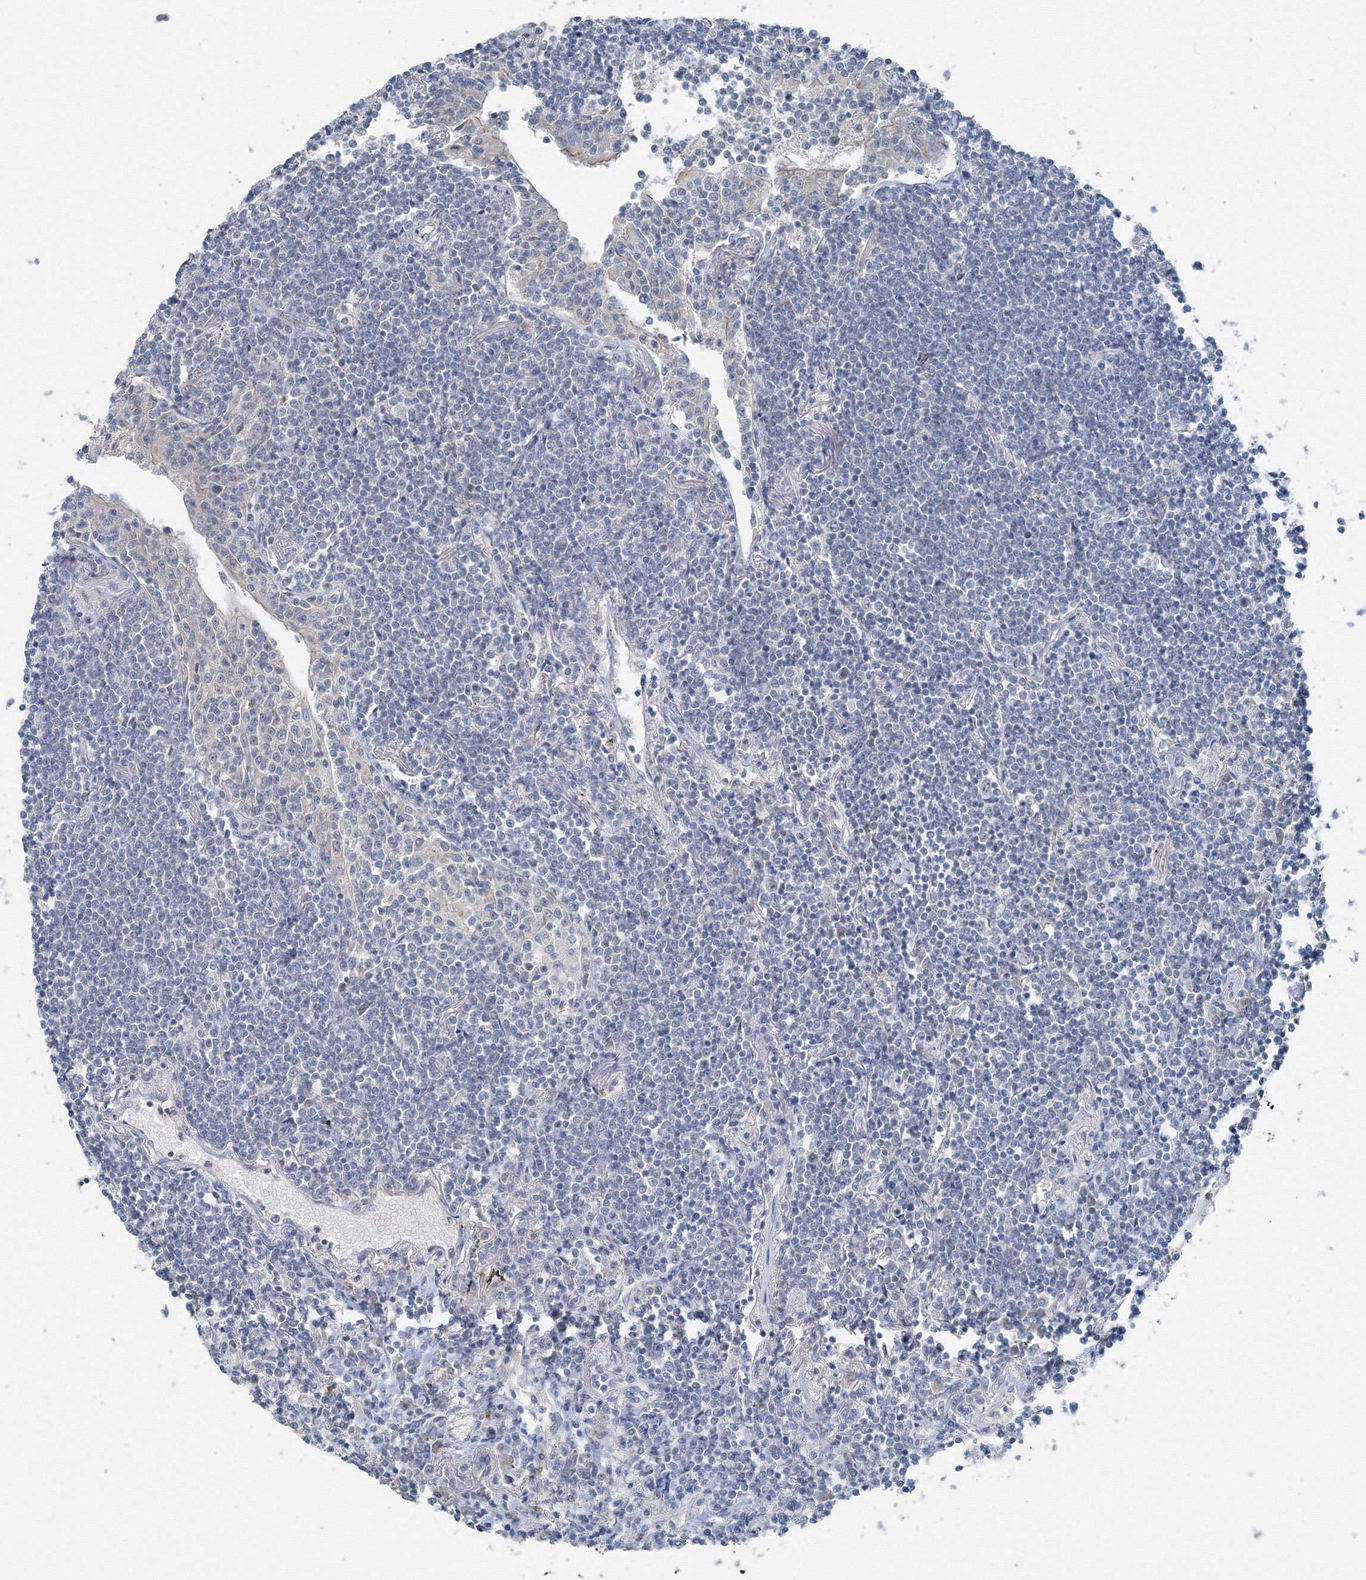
{"staining": {"intensity": "negative", "quantity": "none", "location": "none"}, "tissue": "lymphoma", "cell_type": "Tumor cells", "image_type": "cancer", "snomed": [{"axis": "morphology", "description": "Malignant lymphoma, non-Hodgkin's type, Low grade"}, {"axis": "topography", "description": "Lung"}], "caption": "High magnification brightfield microscopy of malignant lymphoma, non-Hodgkin's type (low-grade) stained with DAB (3,3'-diaminobenzidine) (brown) and counterstained with hematoxylin (blue): tumor cells show no significant expression. (DAB immunohistochemistry (IHC) visualized using brightfield microscopy, high magnification).", "gene": "AASDH", "patient": {"sex": "female", "age": 71}}